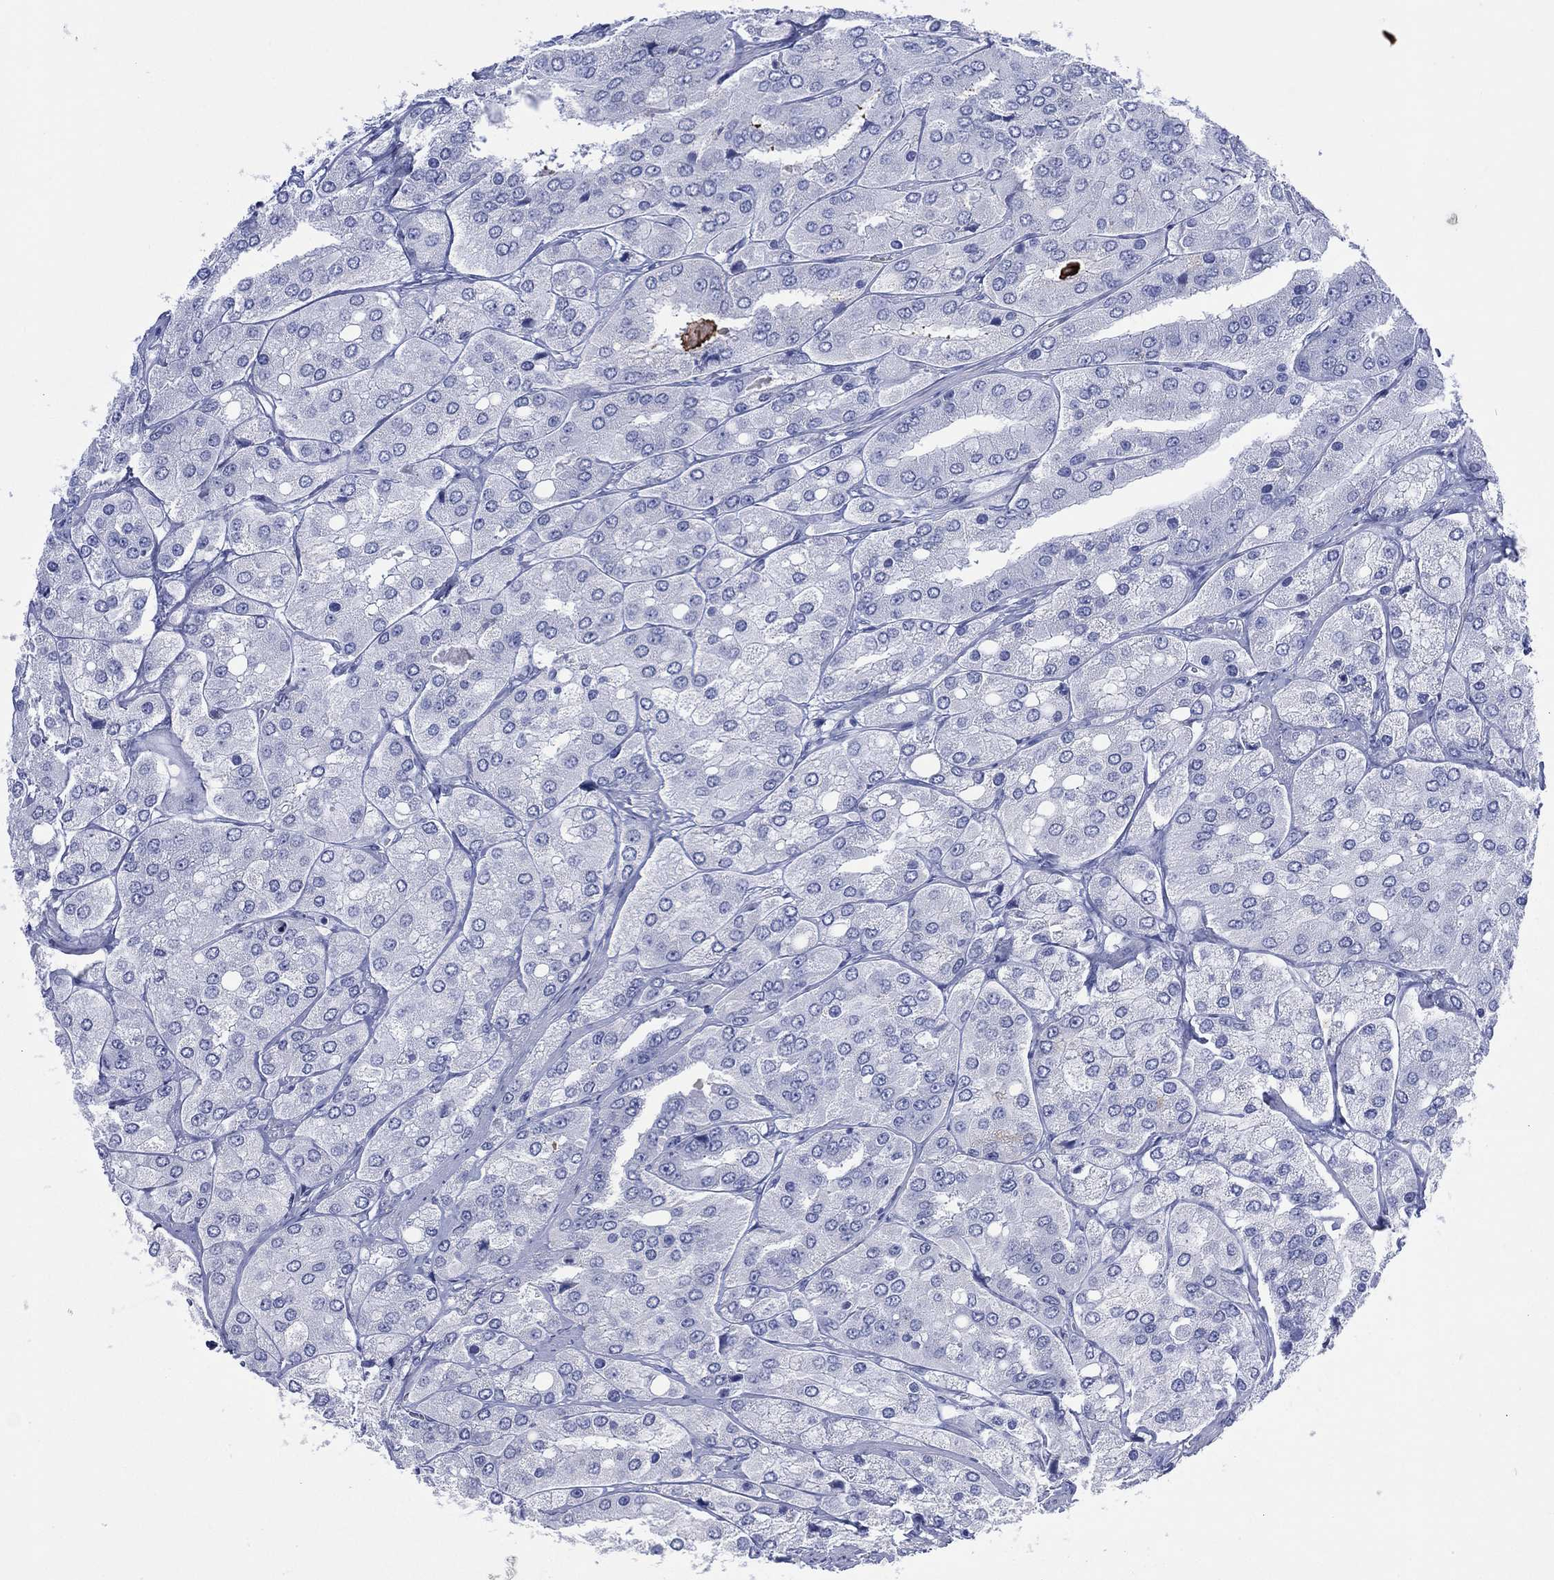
{"staining": {"intensity": "negative", "quantity": "none", "location": "none"}, "tissue": "prostate cancer", "cell_type": "Tumor cells", "image_type": "cancer", "snomed": [{"axis": "morphology", "description": "Adenocarcinoma, Low grade"}, {"axis": "topography", "description": "Prostate"}], "caption": "The photomicrograph displays no significant expression in tumor cells of prostate cancer.", "gene": "LRRD1", "patient": {"sex": "male", "age": 69}}